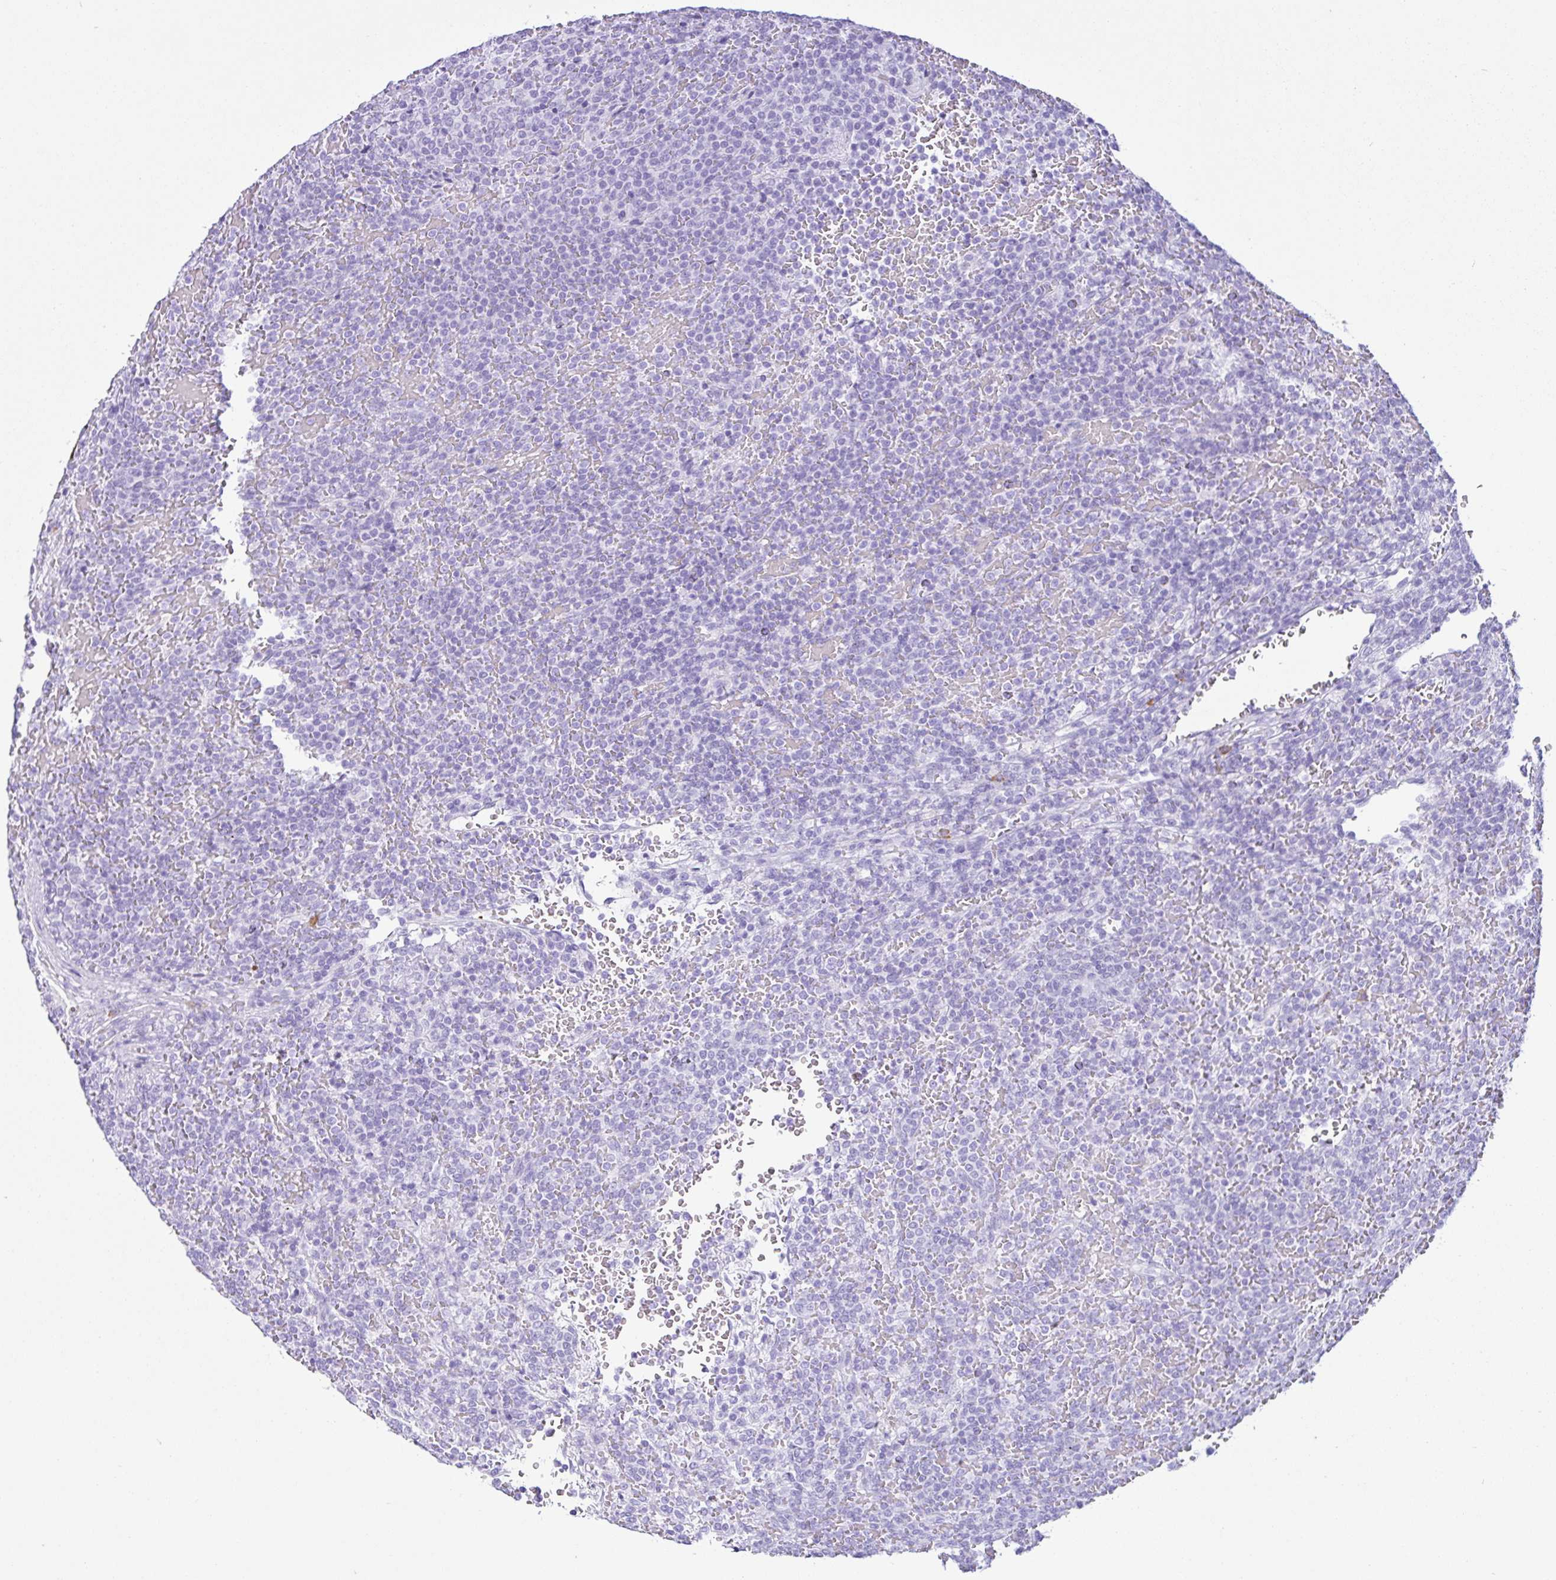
{"staining": {"intensity": "negative", "quantity": "none", "location": "none"}, "tissue": "lymphoma", "cell_type": "Tumor cells", "image_type": "cancer", "snomed": [{"axis": "morphology", "description": "Malignant lymphoma, non-Hodgkin's type, Low grade"}, {"axis": "topography", "description": "Spleen"}], "caption": "Lymphoma was stained to show a protein in brown. There is no significant staining in tumor cells.", "gene": "PIGF", "patient": {"sex": "male", "age": 60}}